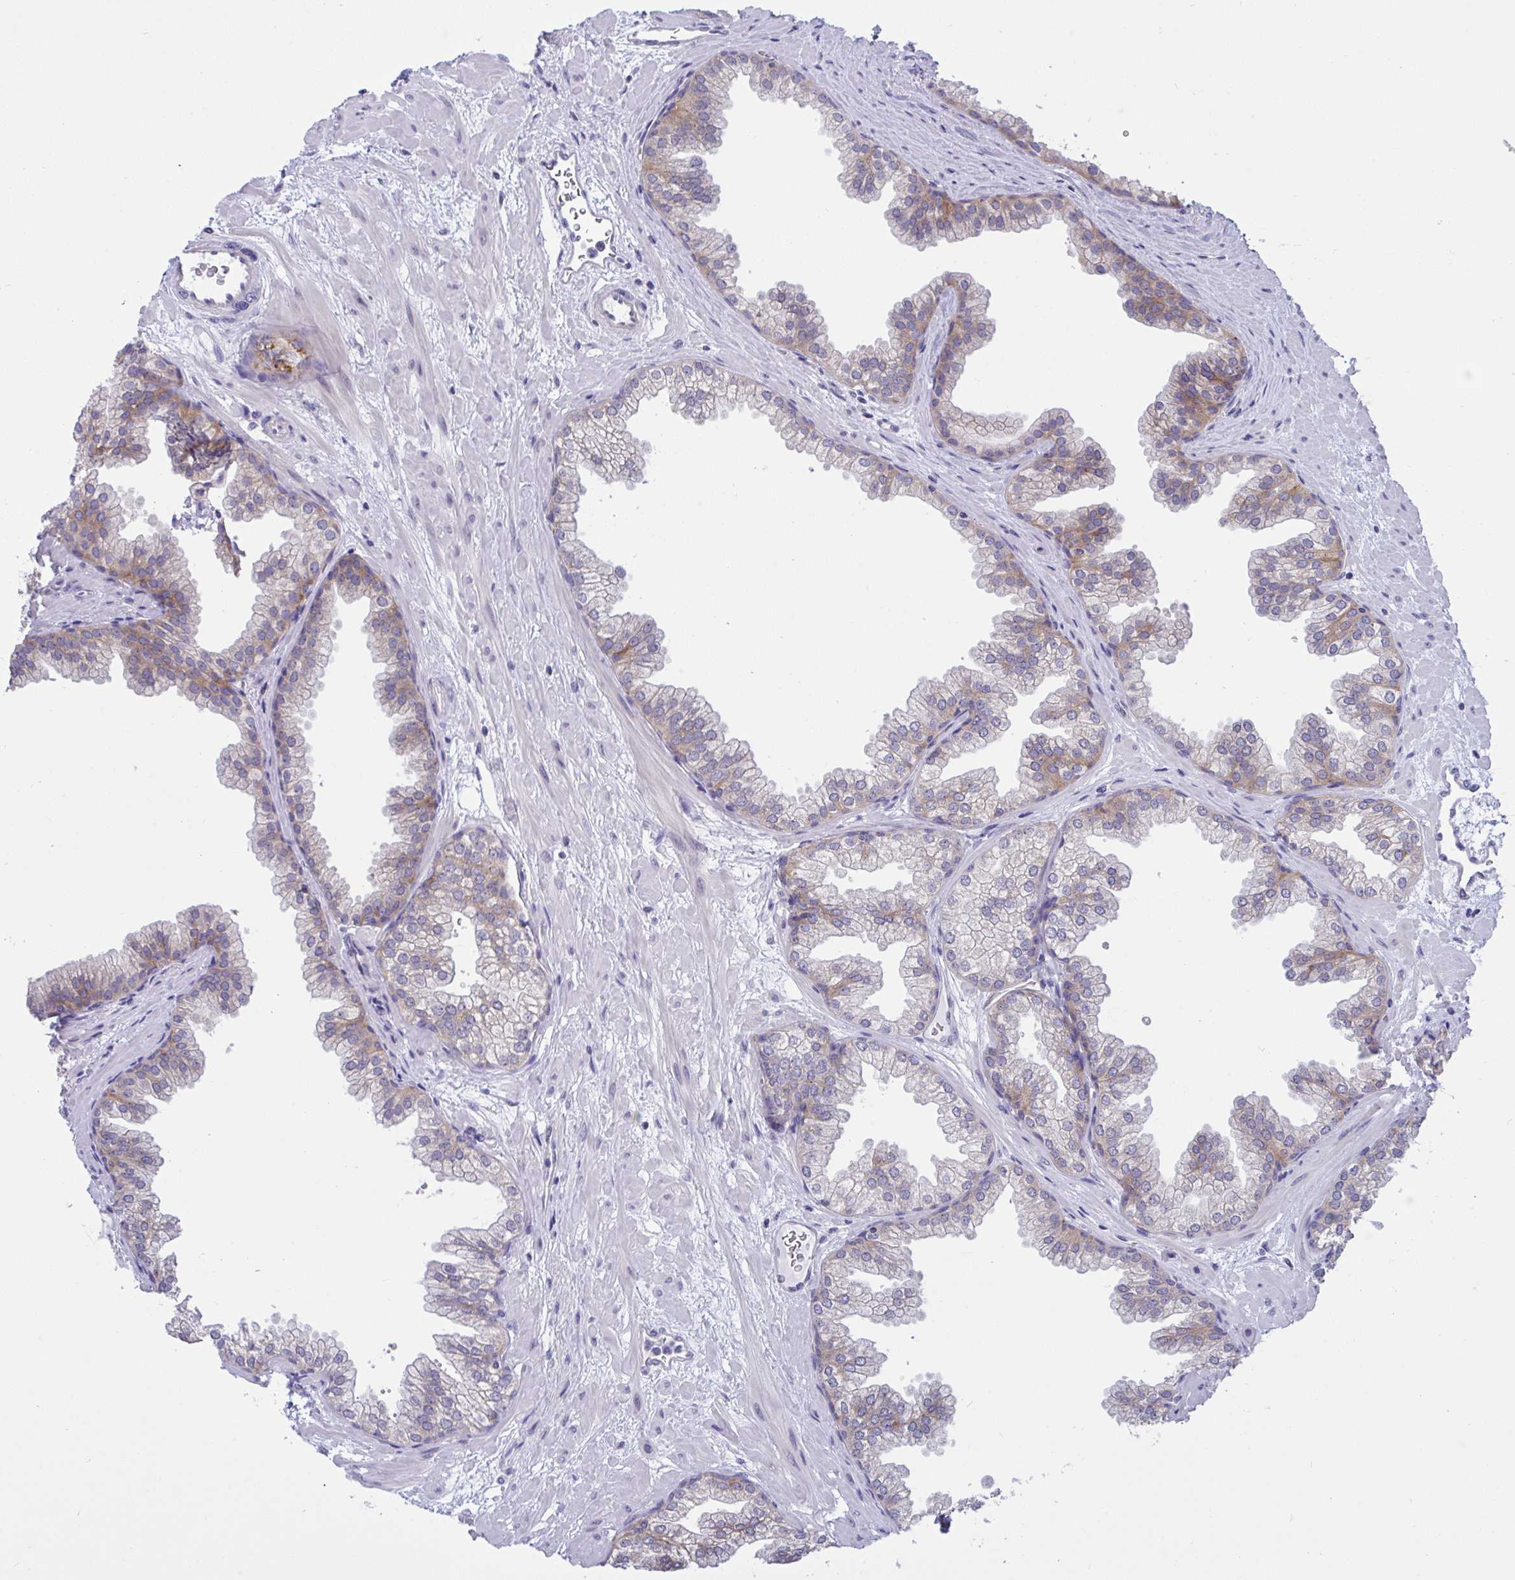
{"staining": {"intensity": "moderate", "quantity": "25%-75%", "location": "cytoplasmic/membranous"}, "tissue": "prostate", "cell_type": "Glandular cells", "image_type": "normal", "snomed": [{"axis": "morphology", "description": "Normal tissue, NOS"}, {"axis": "topography", "description": "Prostate"}], "caption": "The histopathology image exhibits immunohistochemical staining of unremarkable prostate. There is moderate cytoplasmic/membranous staining is identified in about 25%-75% of glandular cells. Immunohistochemistry (ihc) stains the protein in brown and the nuclei are stained blue.", "gene": "TMEM41A", "patient": {"sex": "male", "age": 37}}